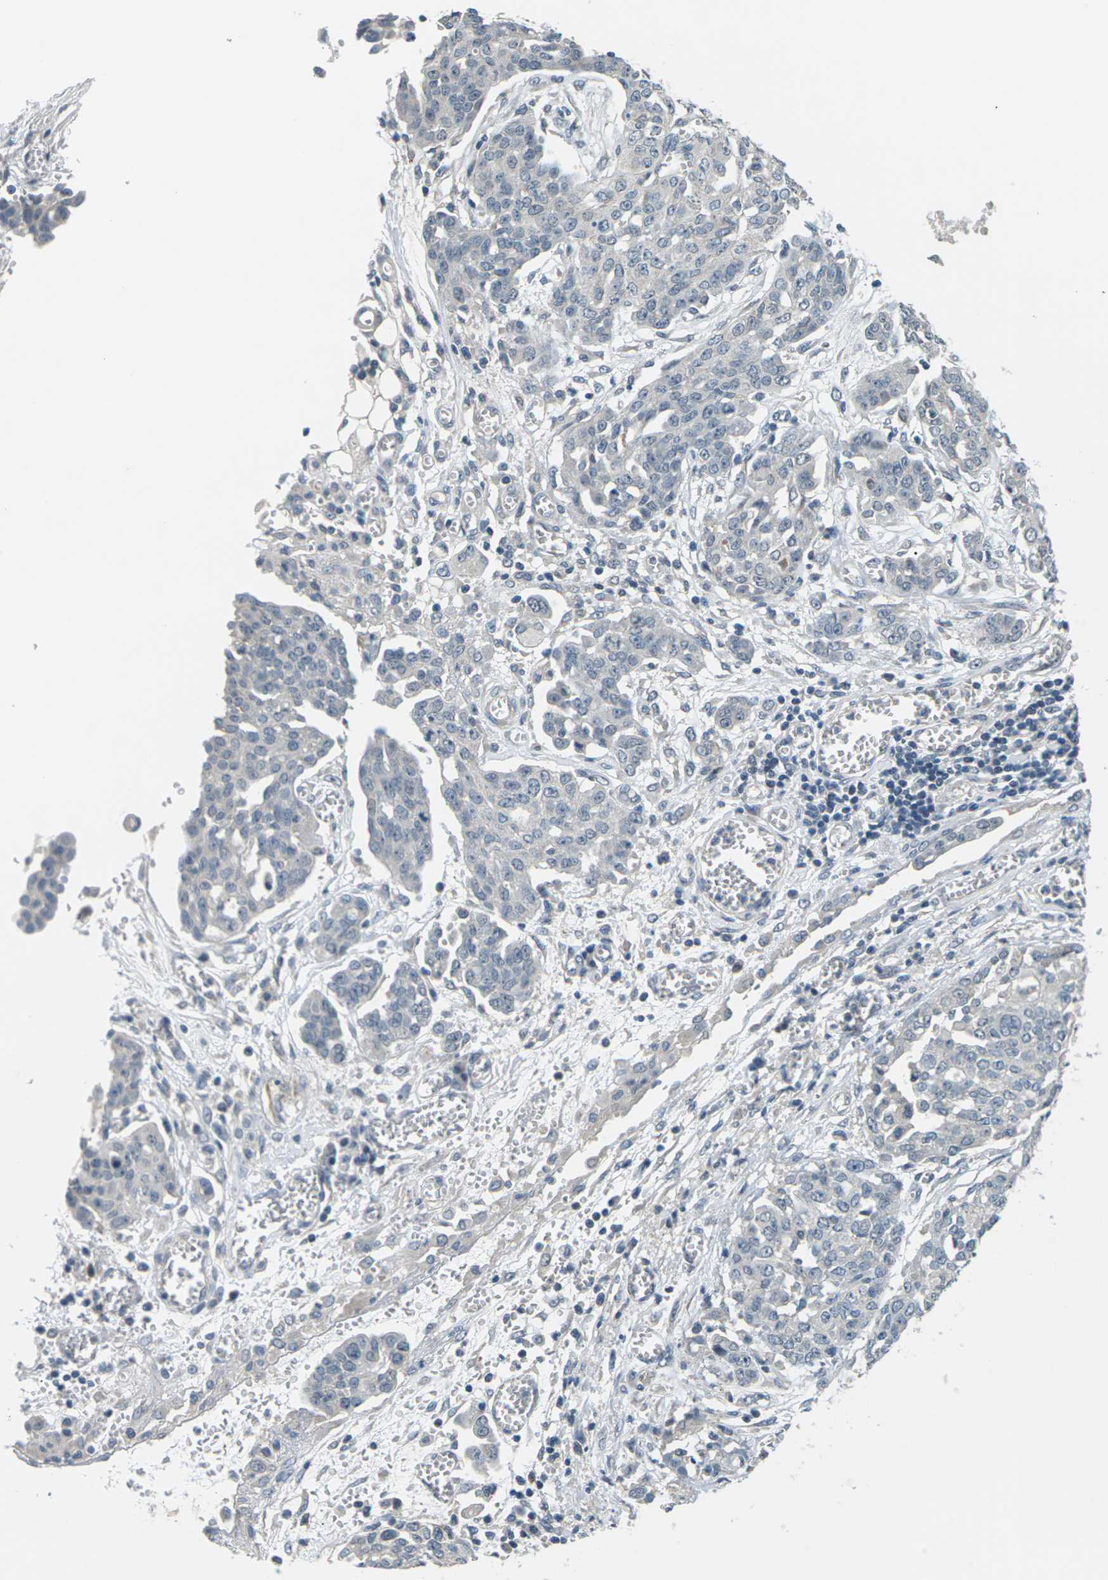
{"staining": {"intensity": "negative", "quantity": "none", "location": "none"}, "tissue": "ovarian cancer", "cell_type": "Tumor cells", "image_type": "cancer", "snomed": [{"axis": "morphology", "description": "Cystadenocarcinoma, serous, NOS"}, {"axis": "topography", "description": "Soft tissue"}, {"axis": "topography", "description": "Ovary"}], "caption": "This is a photomicrograph of immunohistochemistry (IHC) staining of ovarian serous cystadenocarcinoma, which shows no expression in tumor cells.", "gene": "SLC13A3", "patient": {"sex": "female", "age": 57}}